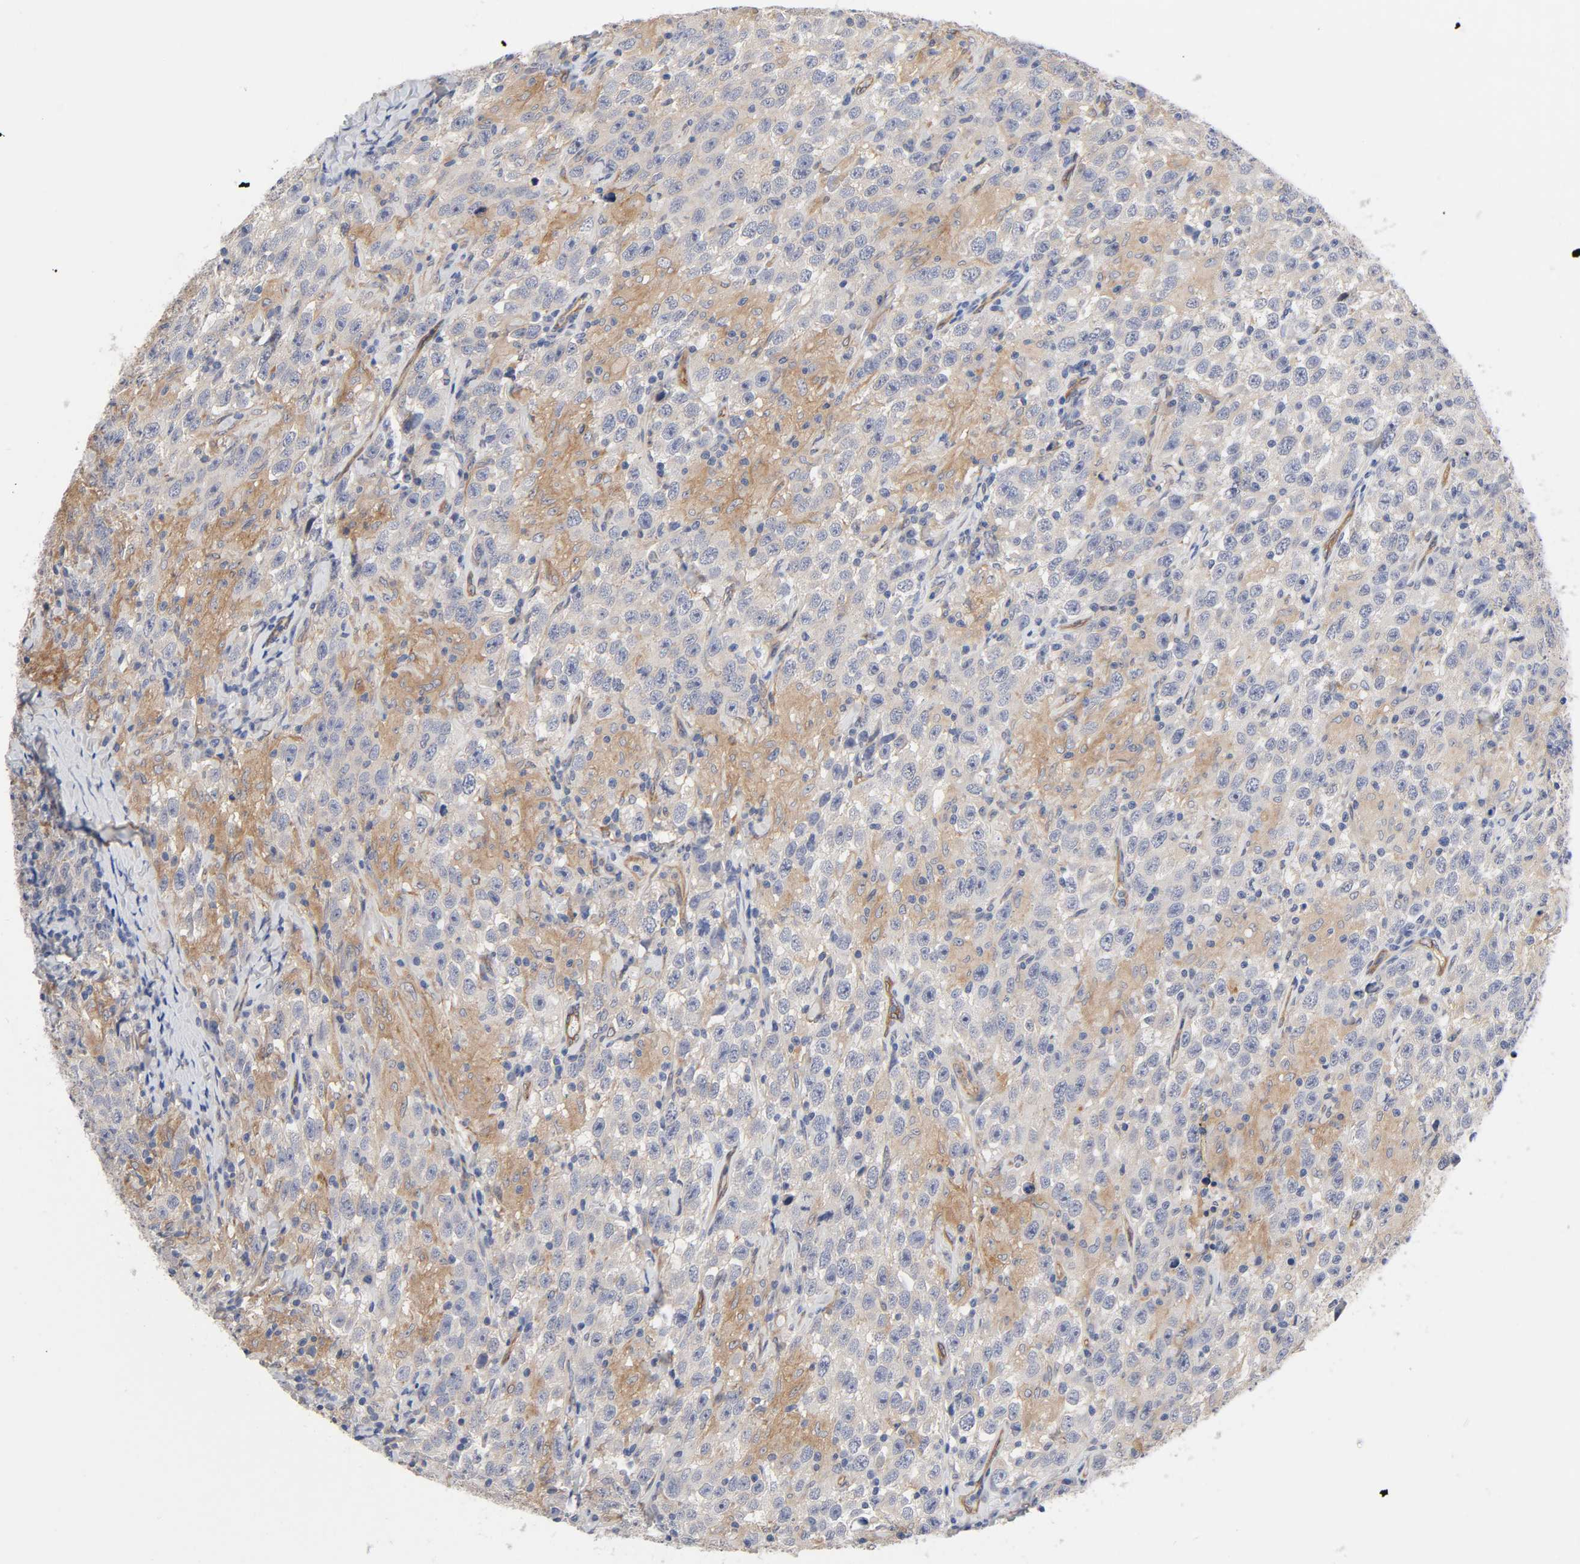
{"staining": {"intensity": "negative", "quantity": "none", "location": "none"}, "tissue": "testis cancer", "cell_type": "Tumor cells", "image_type": "cancer", "snomed": [{"axis": "morphology", "description": "Seminoma, NOS"}, {"axis": "topography", "description": "Testis"}], "caption": "Immunohistochemical staining of testis cancer shows no significant staining in tumor cells.", "gene": "RAB13", "patient": {"sex": "male", "age": 41}}